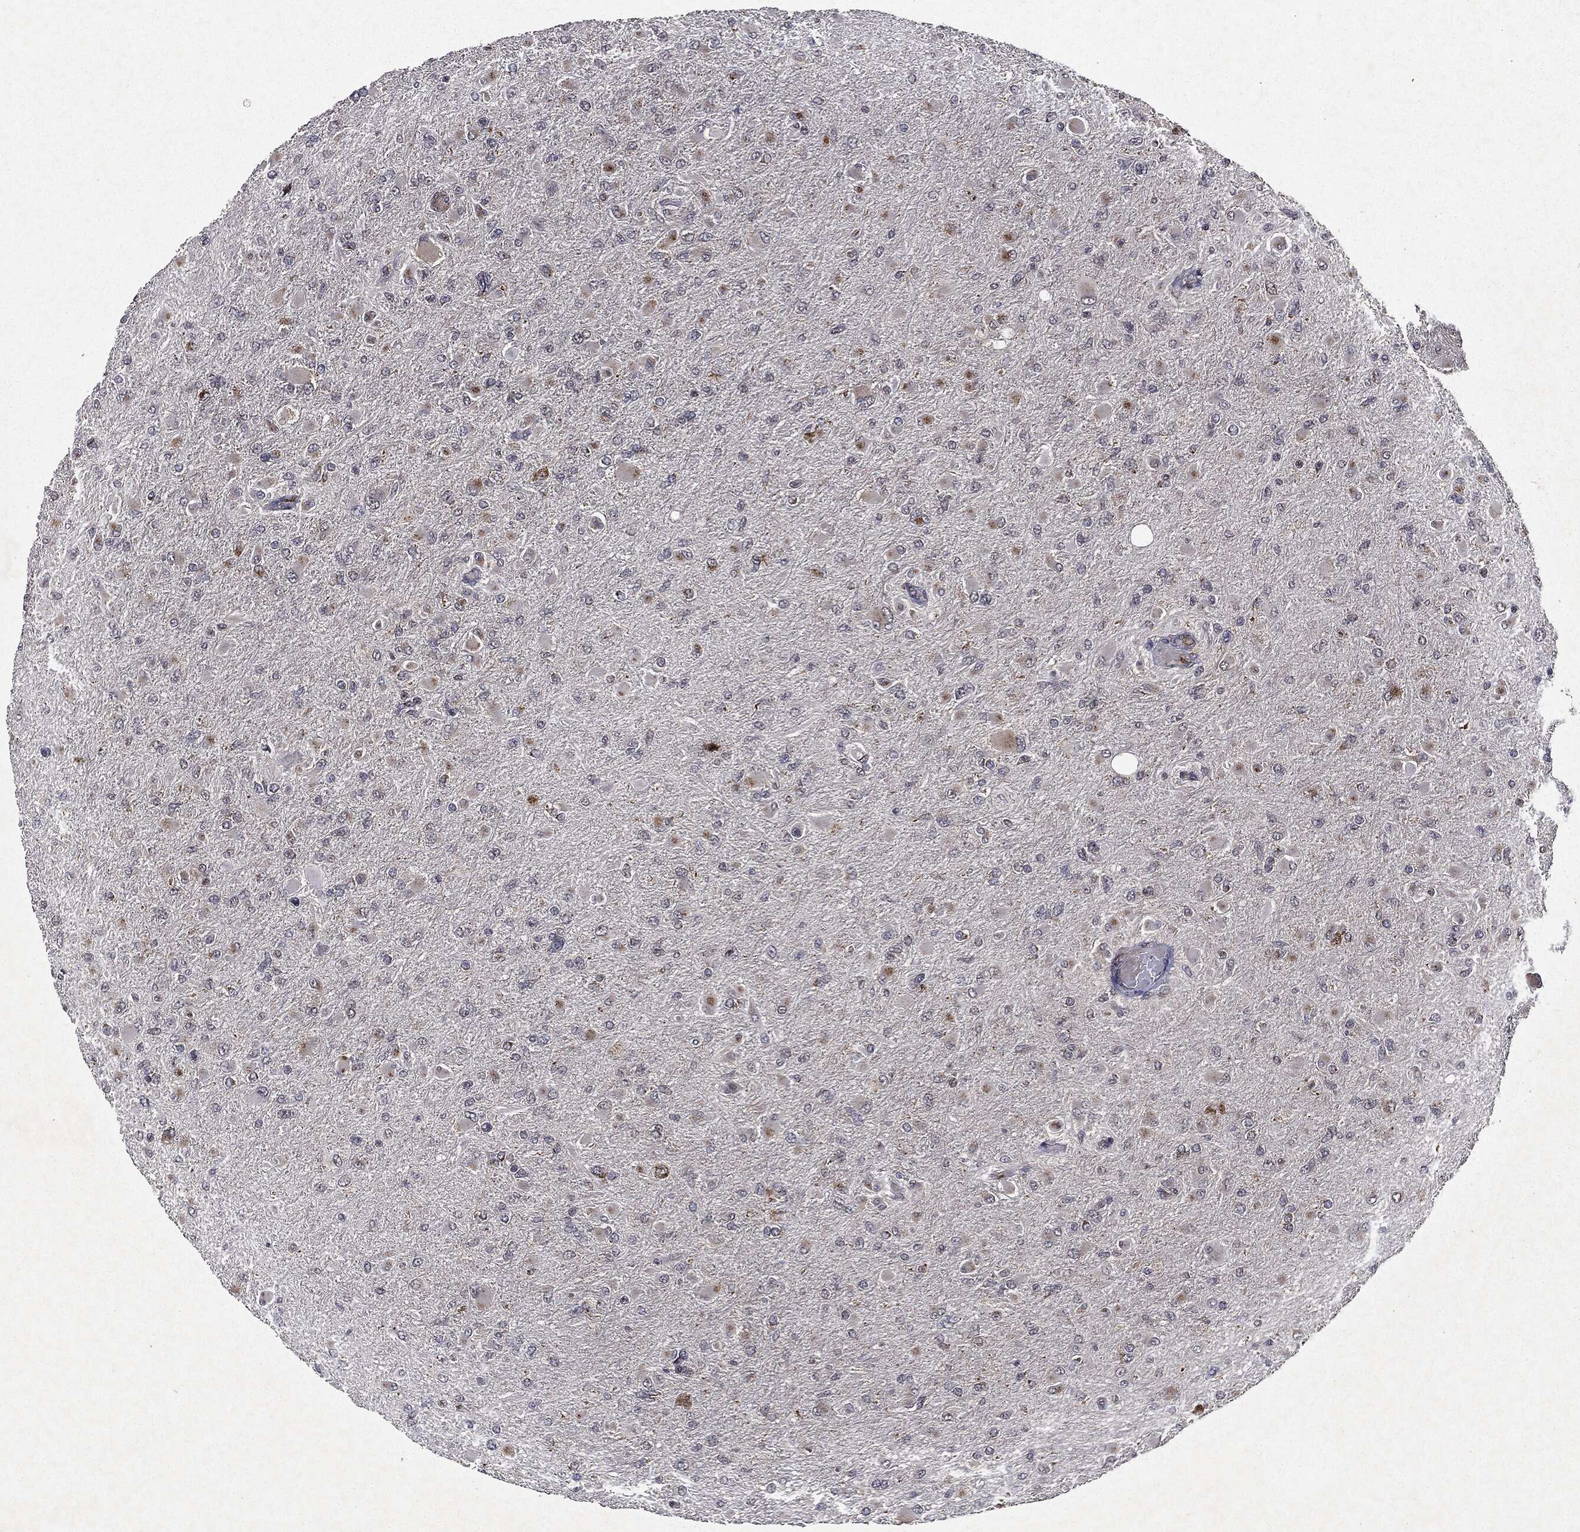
{"staining": {"intensity": "moderate", "quantity": "<25%", "location": "cytoplasmic/membranous"}, "tissue": "glioma", "cell_type": "Tumor cells", "image_type": "cancer", "snomed": [{"axis": "morphology", "description": "Glioma, malignant, High grade"}, {"axis": "topography", "description": "Cerebral cortex"}], "caption": "High-magnification brightfield microscopy of glioma stained with DAB (brown) and counterstained with hematoxylin (blue). tumor cells exhibit moderate cytoplasmic/membranous staining is identified in approximately<25% of cells.", "gene": "PLPPR2", "patient": {"sex": "female", "age": 36}}